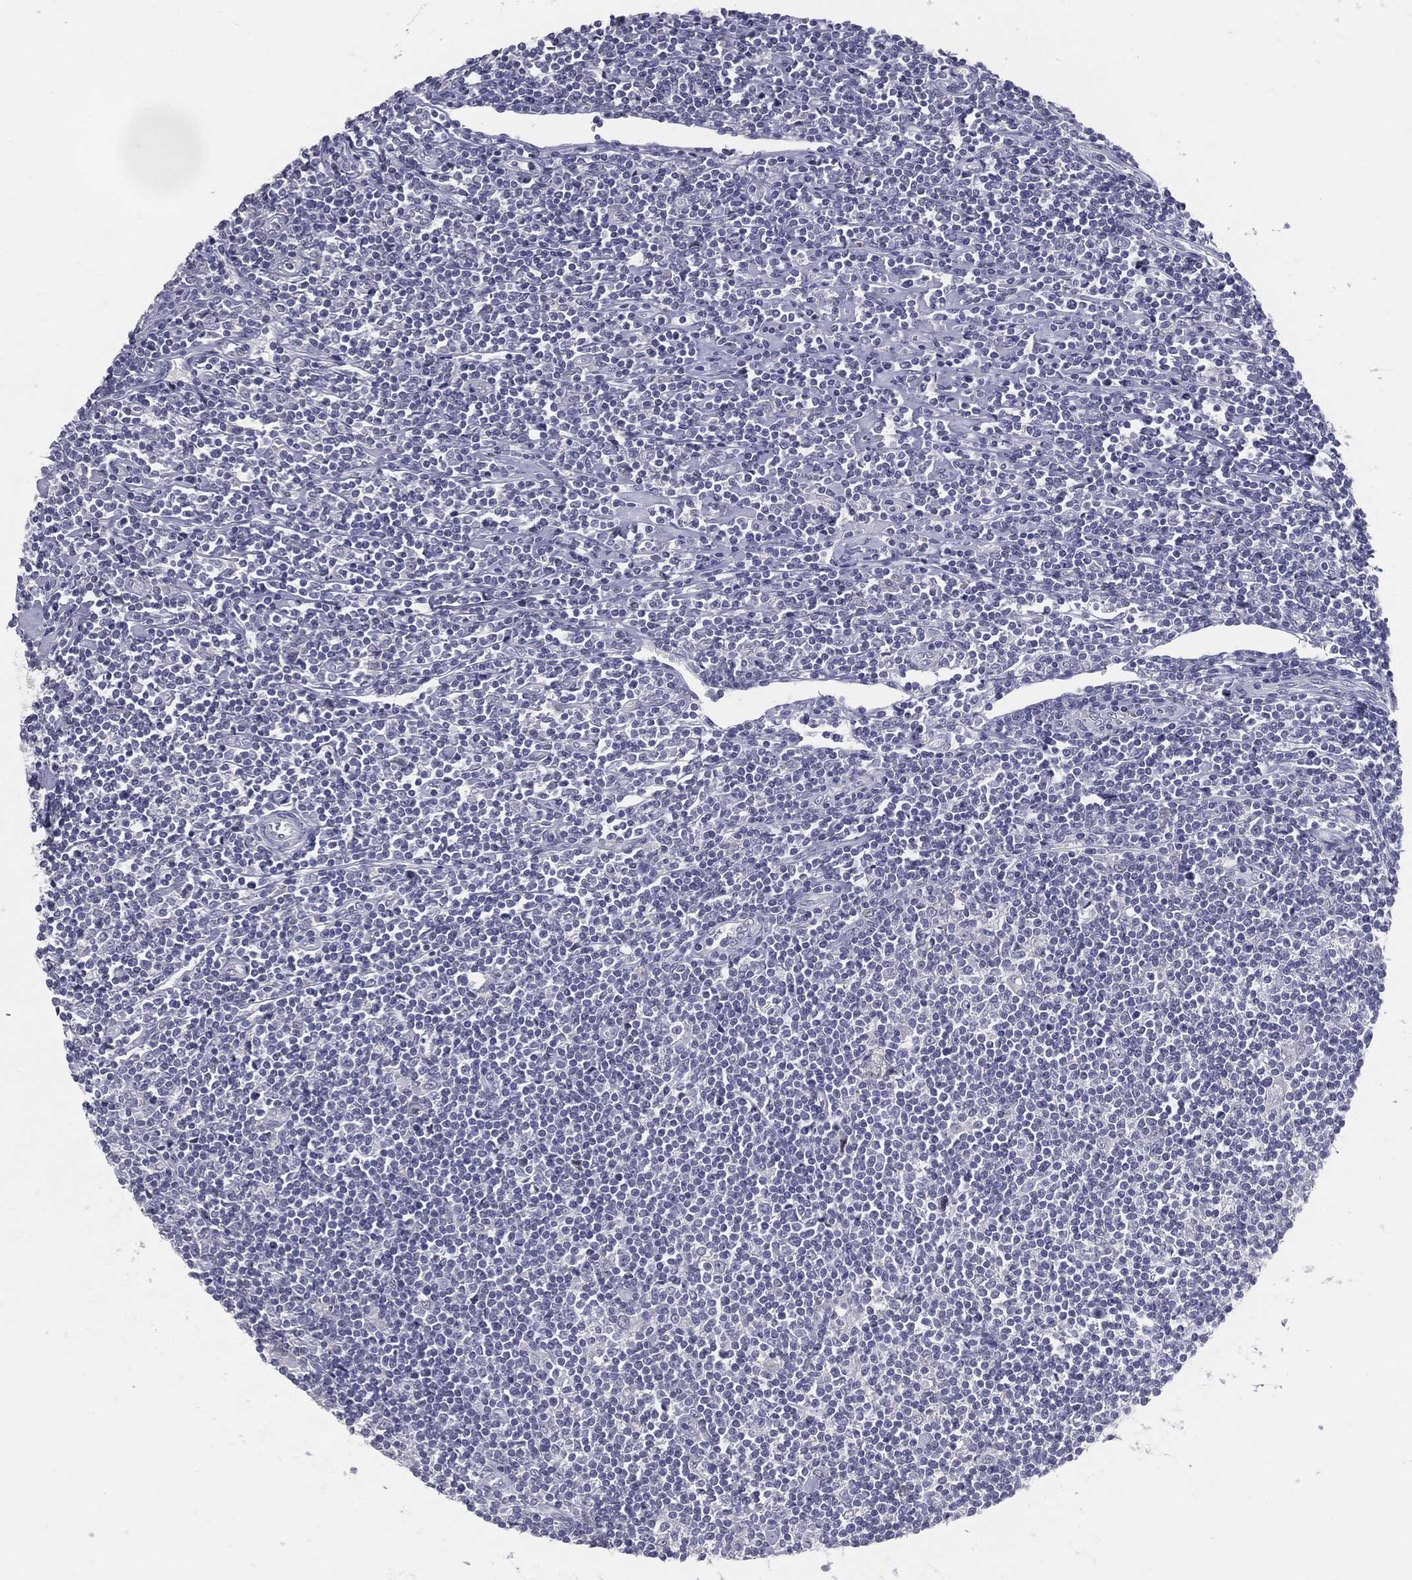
{"staining": {"intensity": "negative", "quantity": "none", "location": "none"}, "tissue": "lymphoma", "cell_type": "Tumor cells", "image_type": "cancer", "snomed": [{"axis": "morphology", "description": "Hodgkin's disease, NOS"}, {"axis": "topography", "description": "Lymph node"}], "caption": "Photomicrograph shows no protein positivity in tumor cells of lymphoma tissue. (Brightfield microscopy of DAB immunohistochemistry (IHC) at high magnification).", "gene": "ACE2", "patient": {"sex": "male", "age": 40}}